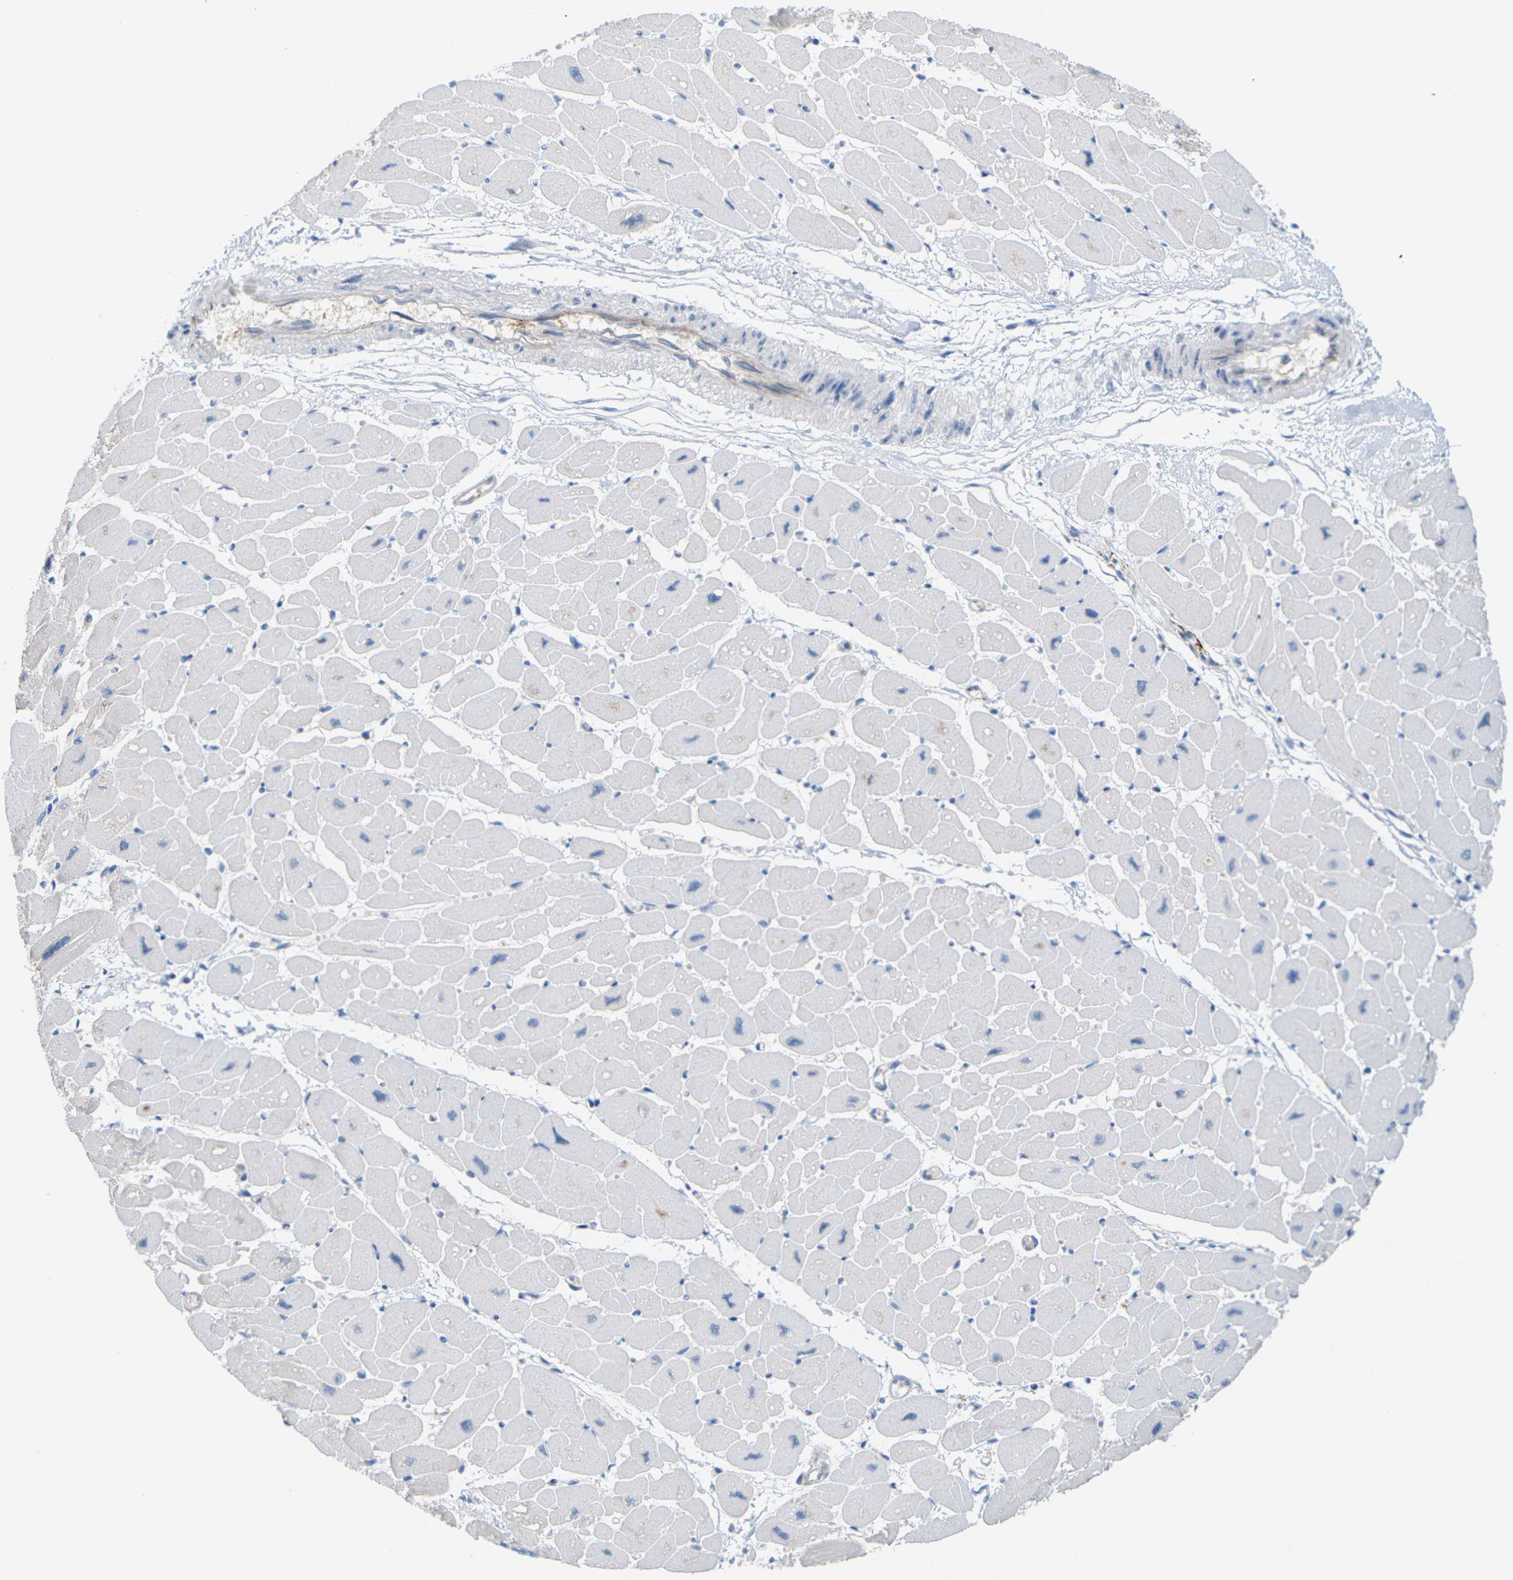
{"staining": {"intensity": "negative", "quantity": "none", "location": "none"}, "tissue": "heart muscle", "cell_type": "Cardiomyocytes", "image_type": "normal", "snomed": [{"axis": "morphology", "description": "Normal tissue, NOS"}, {"axis": "topography", "description": "Heart"}], "caption": "Photomicrograph shows no protein expression in cardiomyocytes of unremarkable heart muscle. (DAB (3,3'-diaminobenzidine) IHC with hematoxylin counter stain).", "gene": "CLDN3", "patient": {"sex": "female", "age": 54}}